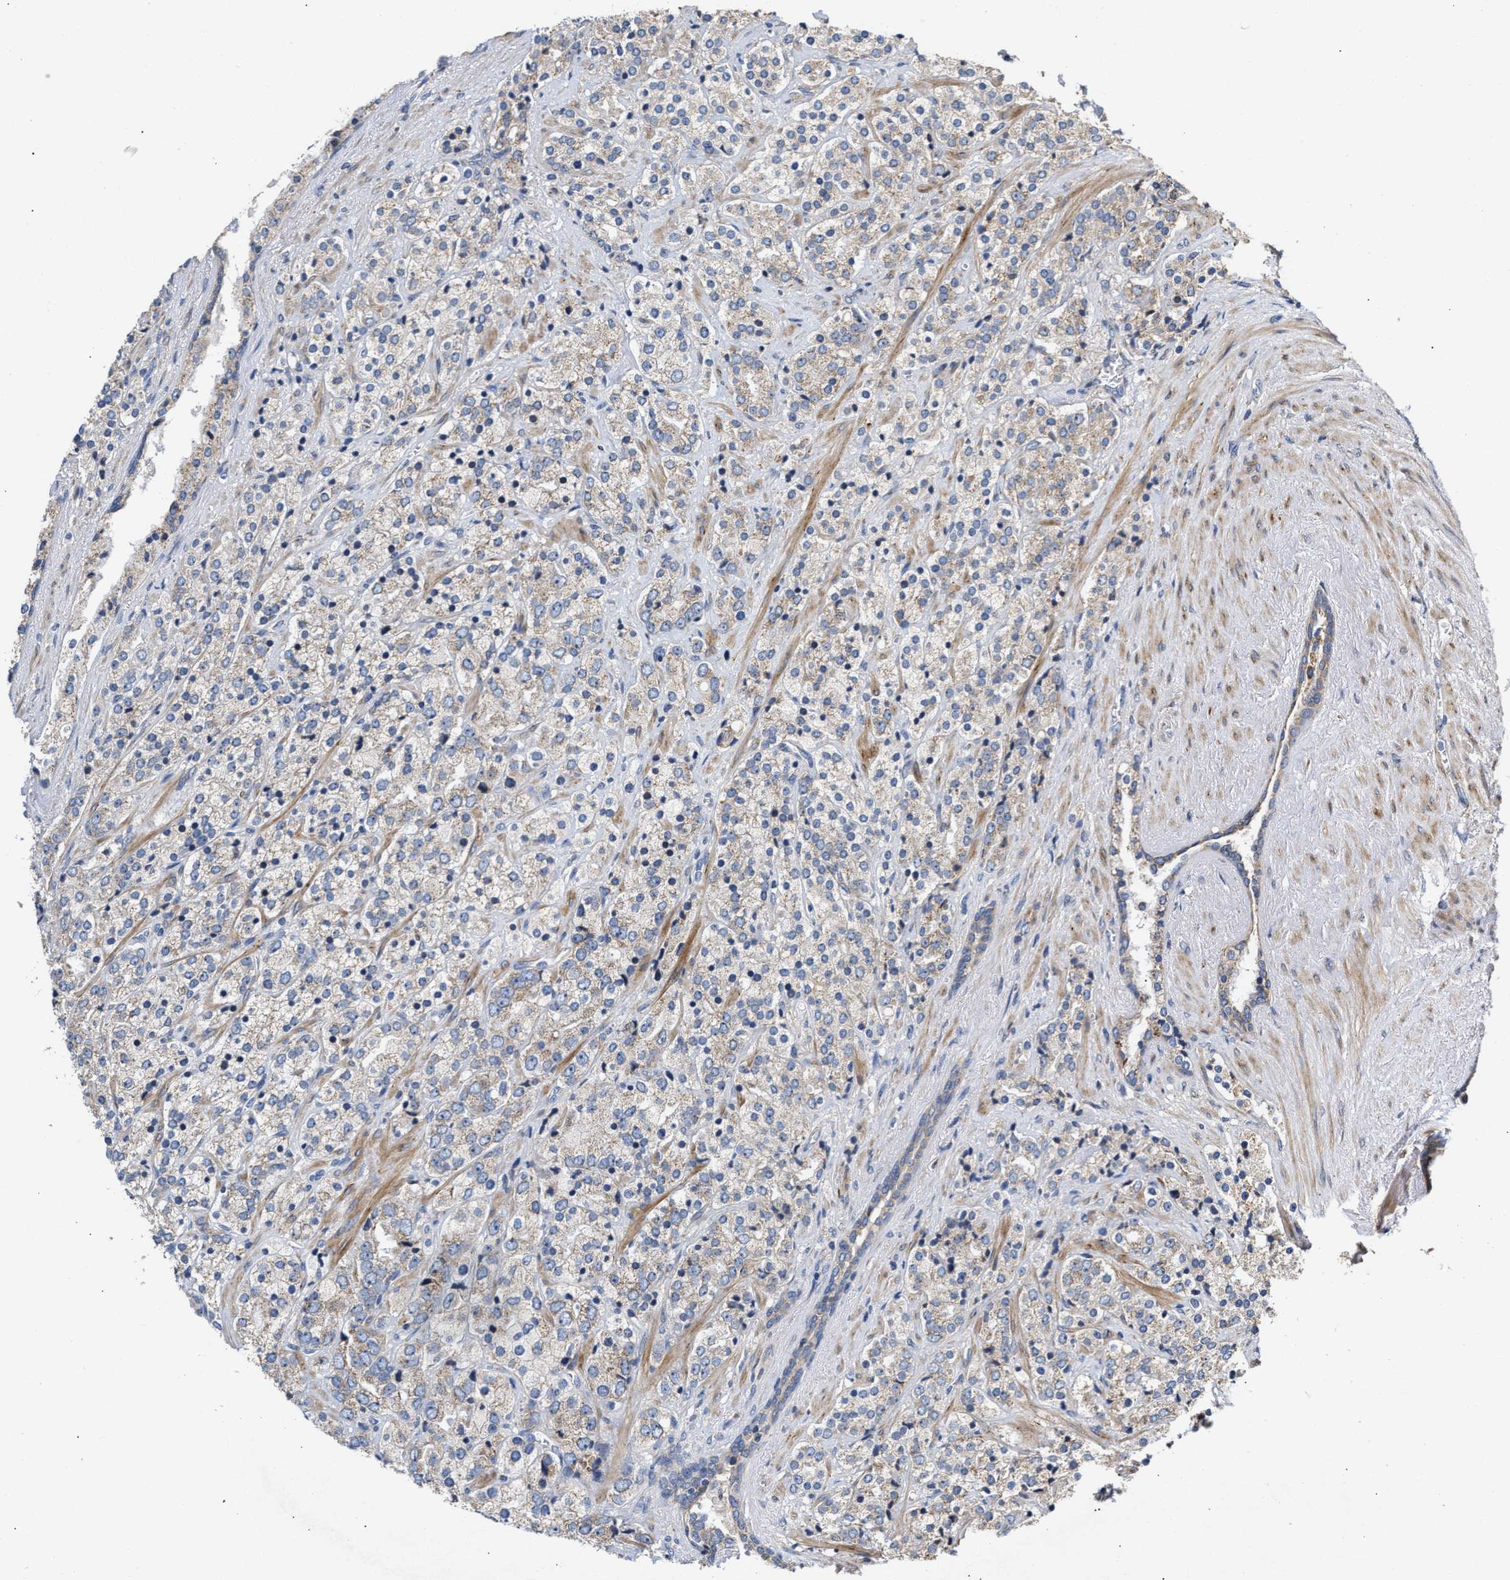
{"staining": {"intensity": "weak", "quantity": ">75%", "location": "cytoplasmic/membranous"}, "tissue": "prostate cancer", "cell_type": "Tumor cells", "image_type": "cancer", "snomed": [{"axis": "morphology", "description": "Adenocarcinoma, High grade"}, {"axis": "topography", "description": "Prostate"}], "caption": "Protein expression analysis of prostate cancer displays weak cytoplasmic/membranous expression in approximately >75% of tumor cells. The staining was performed using DAB (3,3'-diaminobenzidine), with brown indicating positive protein expression. Nuclei are stained blue with hematoxylin.", "gene": "MALSU1", "patient": {"sex": "male", "age": 71}}